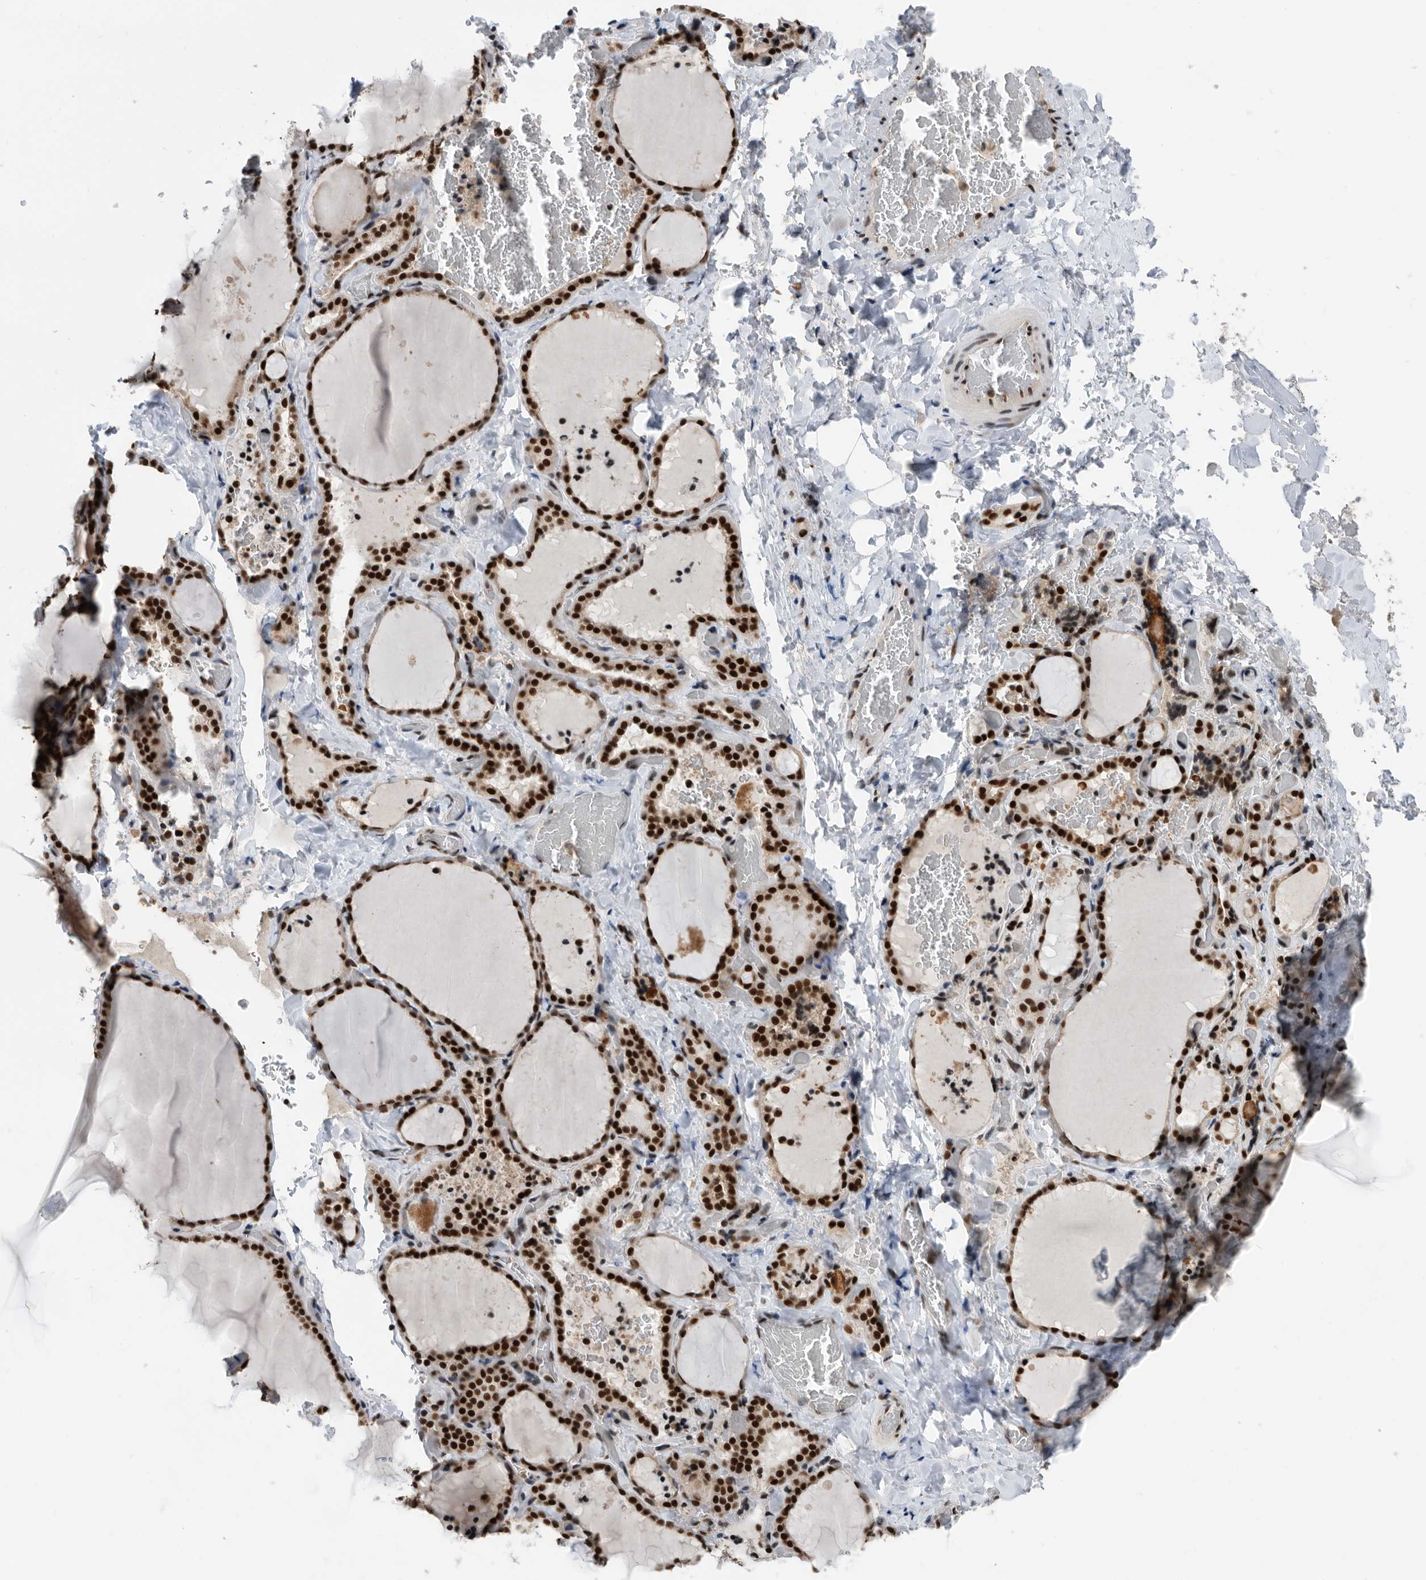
{"staining": {"intensity": "strong", "quantity": ">75%", "location": "nuclear"}, "tissue": "thyroid gland", "cell_type": "Glandular cells", "image_type": "normal", "snomed": [{"axis": "morphology", "description": "Normal tissue, NOS"}, {"axis": "topography", "description": "Thyroid gland"}], "caption": "Thyroid gland stained with DAB (3,3'-diaminobenzidine) immunohistochemistry (IHC) exhibits high levels of strong nuclear expression in approximately >75% of glandular cells.", "gene": "ZNF260", "patient": {"sex": "female", "age": 22}}